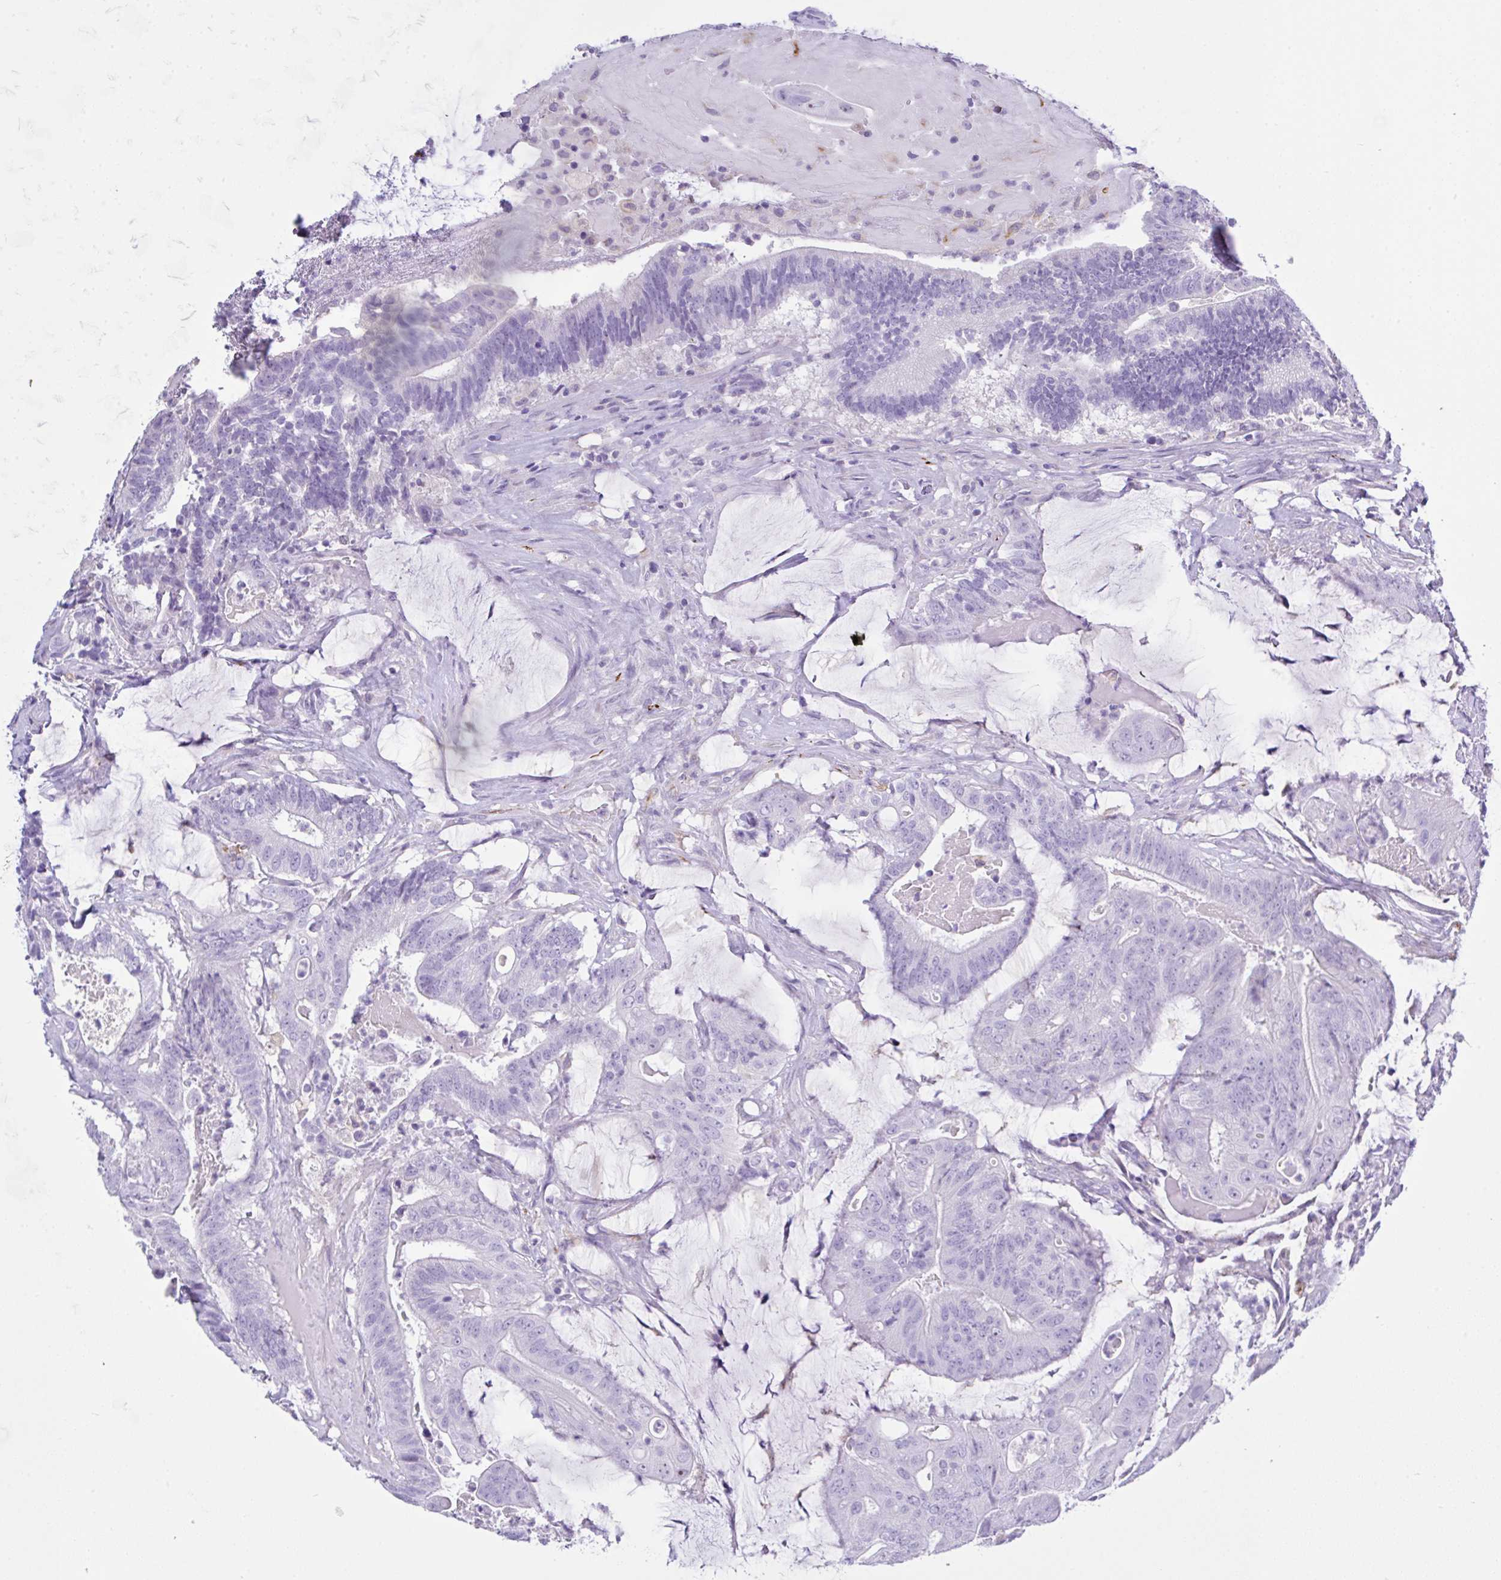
{"staining": {"intensity": "negative", "quantity": "none", "location": "none"}, "tissue": "colorectal cancer", "cell_type": "Tumor cells", "image_type": "cancer", "snomed": [{"axis": "morphology", "description": "Adenocarcinoma, NOS"}, {"axis": "topography", "description": "Colon"}], "caption": "Tumor cells are negative for protein expression in human colorectal adenocarcinoma.", "gene": "NDUFAF8", "patient": {"sex": "female", "age": 43}}